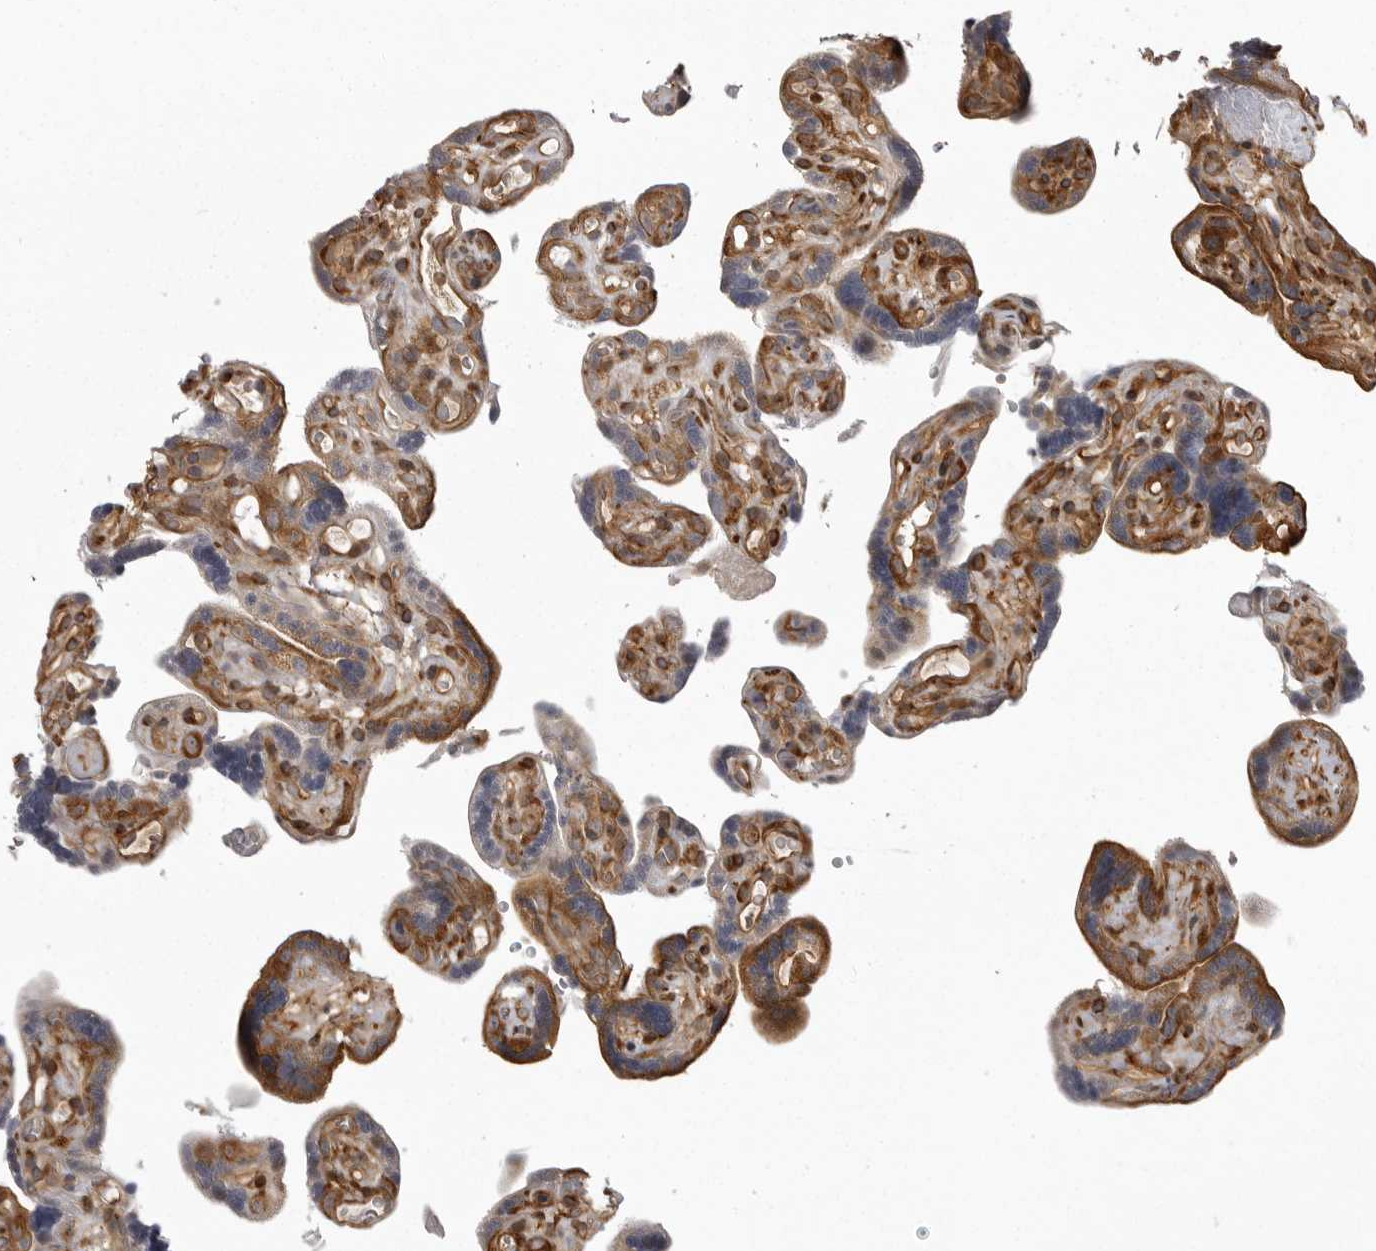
{"staining": {"intensity": "moderate", "quantity": ">75%", "location": "cytoplasmic/membranous"}, "tissue": "placenta", "cell_type": "Decidual cells", "image_type": "normal", "snomed": [{"axis": "morphology", "description": "Normal tissue, NOS"}, {"axis": "topography", "description": "Placenta"}], "caption": "The micrograph exhibits immunohistochemical staining of unremarkable placenta. There is moderate cytoplasmic/membranous expression is appreciated in approximately >75% of decidual cells. The protein of interest is stained brown, and the nuclei are stained in blue (DAB (3,3'-diaminobenzidine) IHC with brightfield microscopy, high magnification).", "gene": "ZNRF1", "patient": {"sex": "female", "age": 30}}